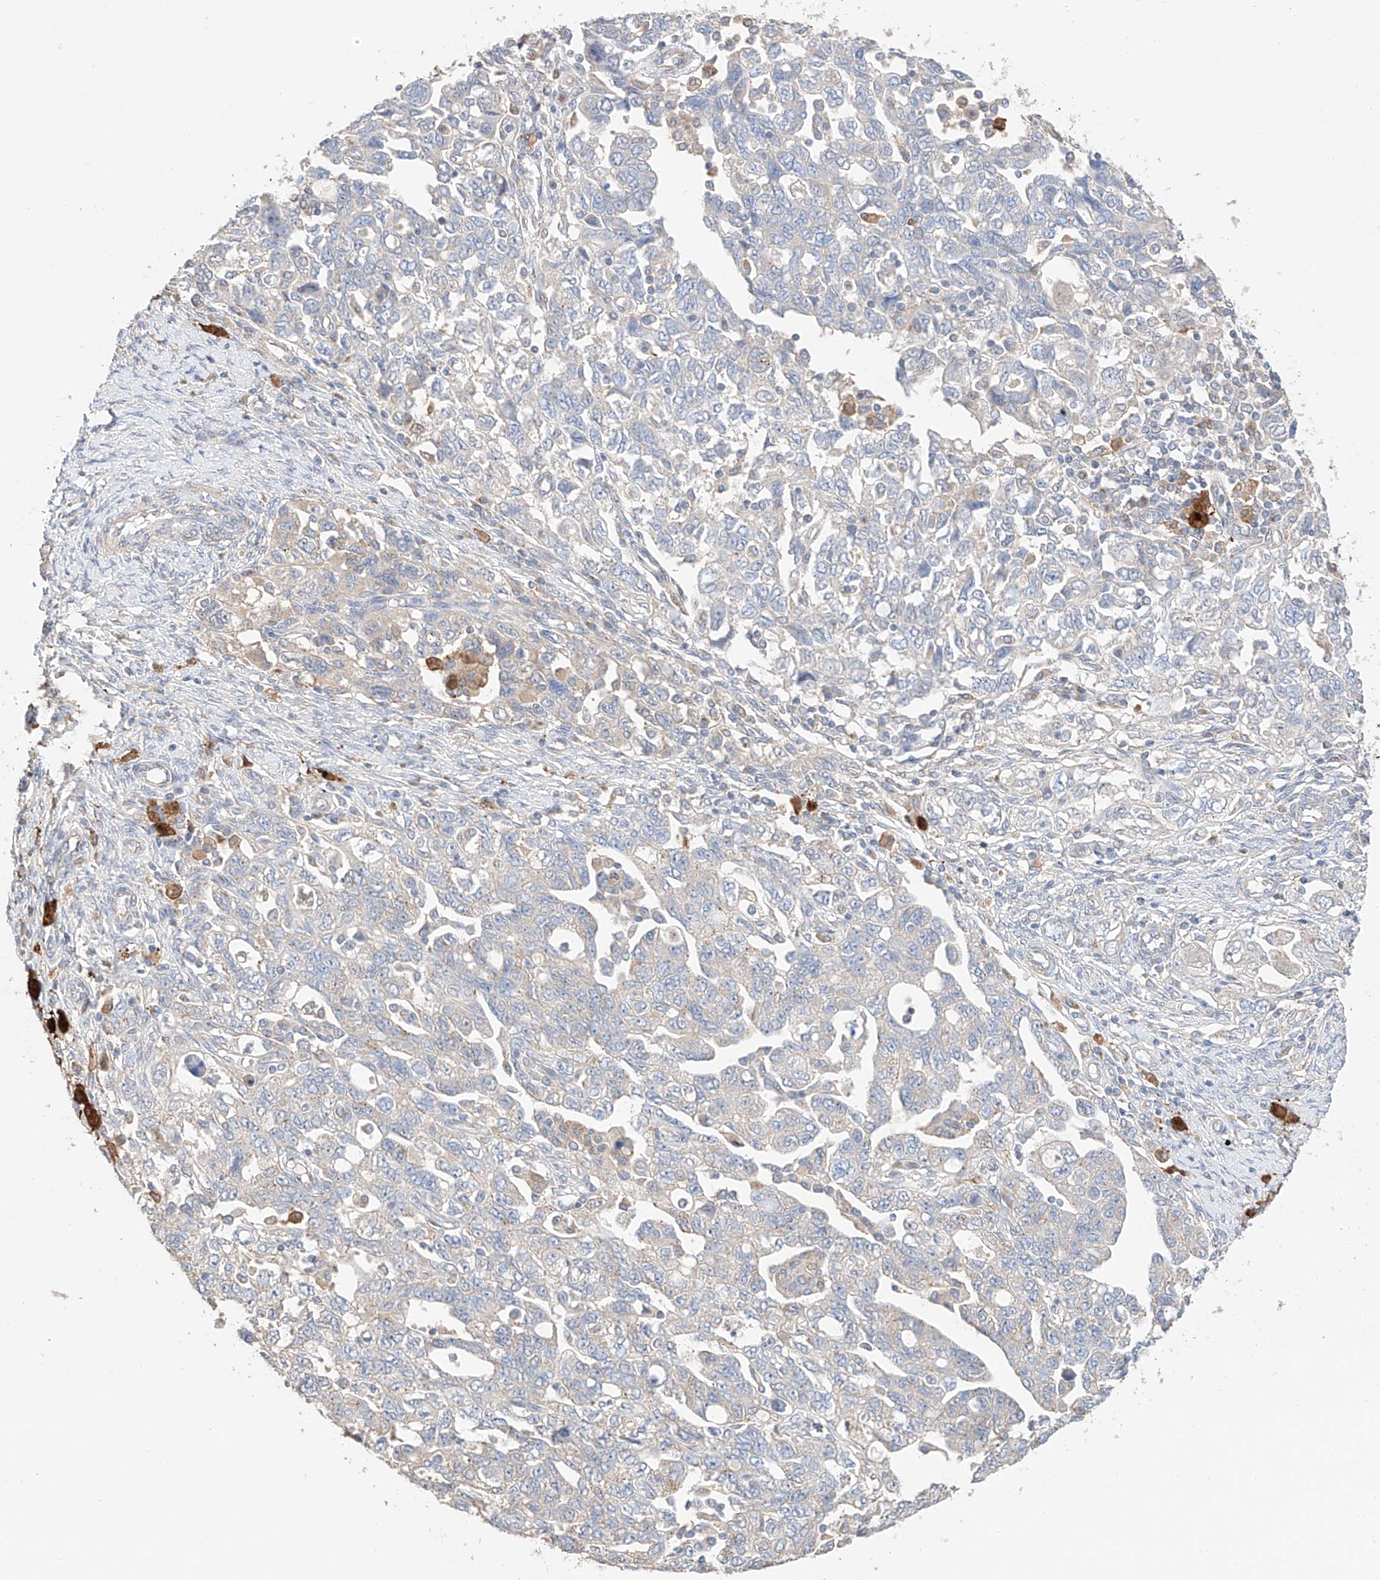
{"staining": {"intensity": "negative", "quantity": "none", "location": "none"}, "tissue": "ovarian cancer", "cell_type": "Tumor cells", "image_type": "cancer", "snomed": [{"axis": "morphology", "description": "Carcinoma, NOS"}, {"axis": "morphology", "description": "Cystadenocarcinoma, serous, NOS"}, {"axis": "topography", "description": "Ovary"}], "caption": "There is no significant staining in tumor cells of ovarian carcinoma.", "gene": "MOSPD1", "patient": {"sex": "female", "age": 69}}